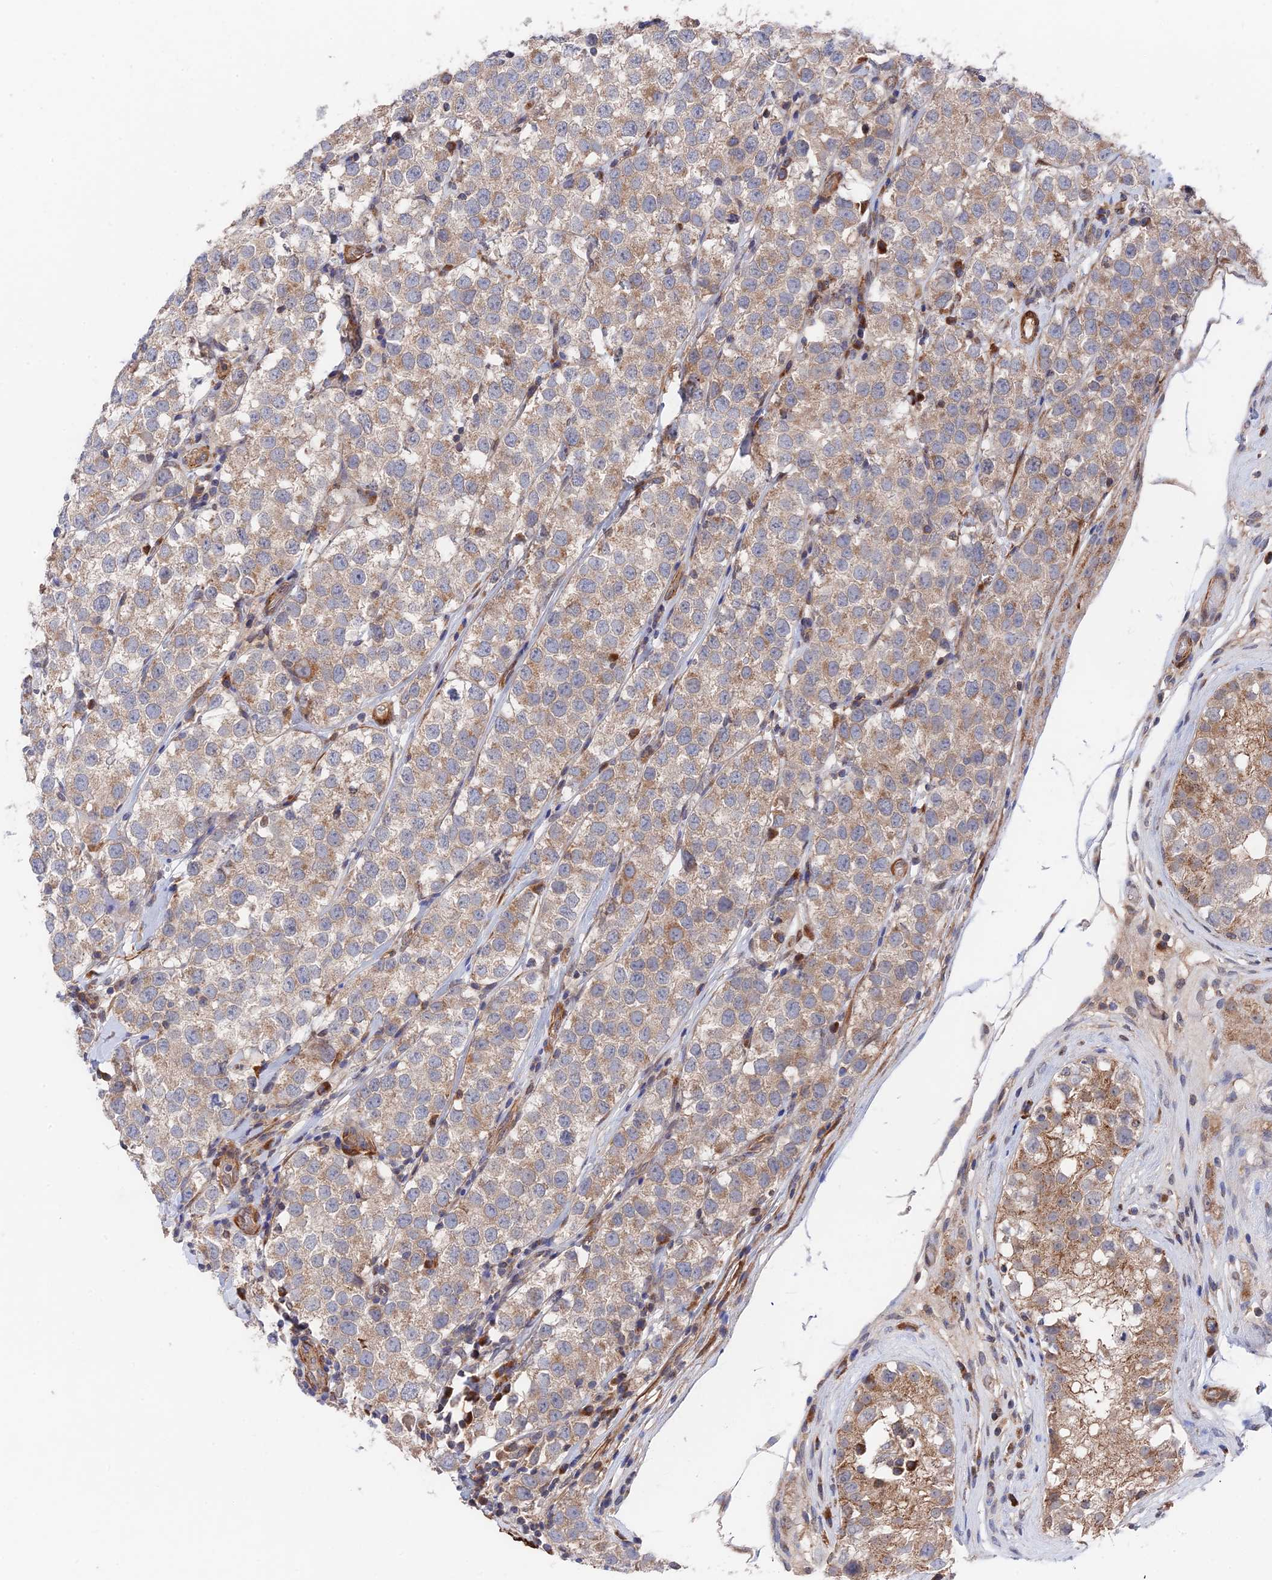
{"staining": {"intensity": "moderate", "quantity": "25%-75%", "location": "cytoplasmic/membranous"}, "tissue": "testis cancer", "cell_type": "Tumor cells", "image_type": "cancer", "snomed": [{"axis": "morphology", "description": "Seminoma, NOS"}, {"axis": "topography", "description": "Testis"}], "caption": "An immunohistochemistry micrograph of tumor tissue is shown. Protein staining in brown highlights moderate cytoplasmic/membranous positivity in testis cancer (seminoma) within tumor cells.", "gene": "ZNF320", "patient": {"sex": "male", "age": 34}}